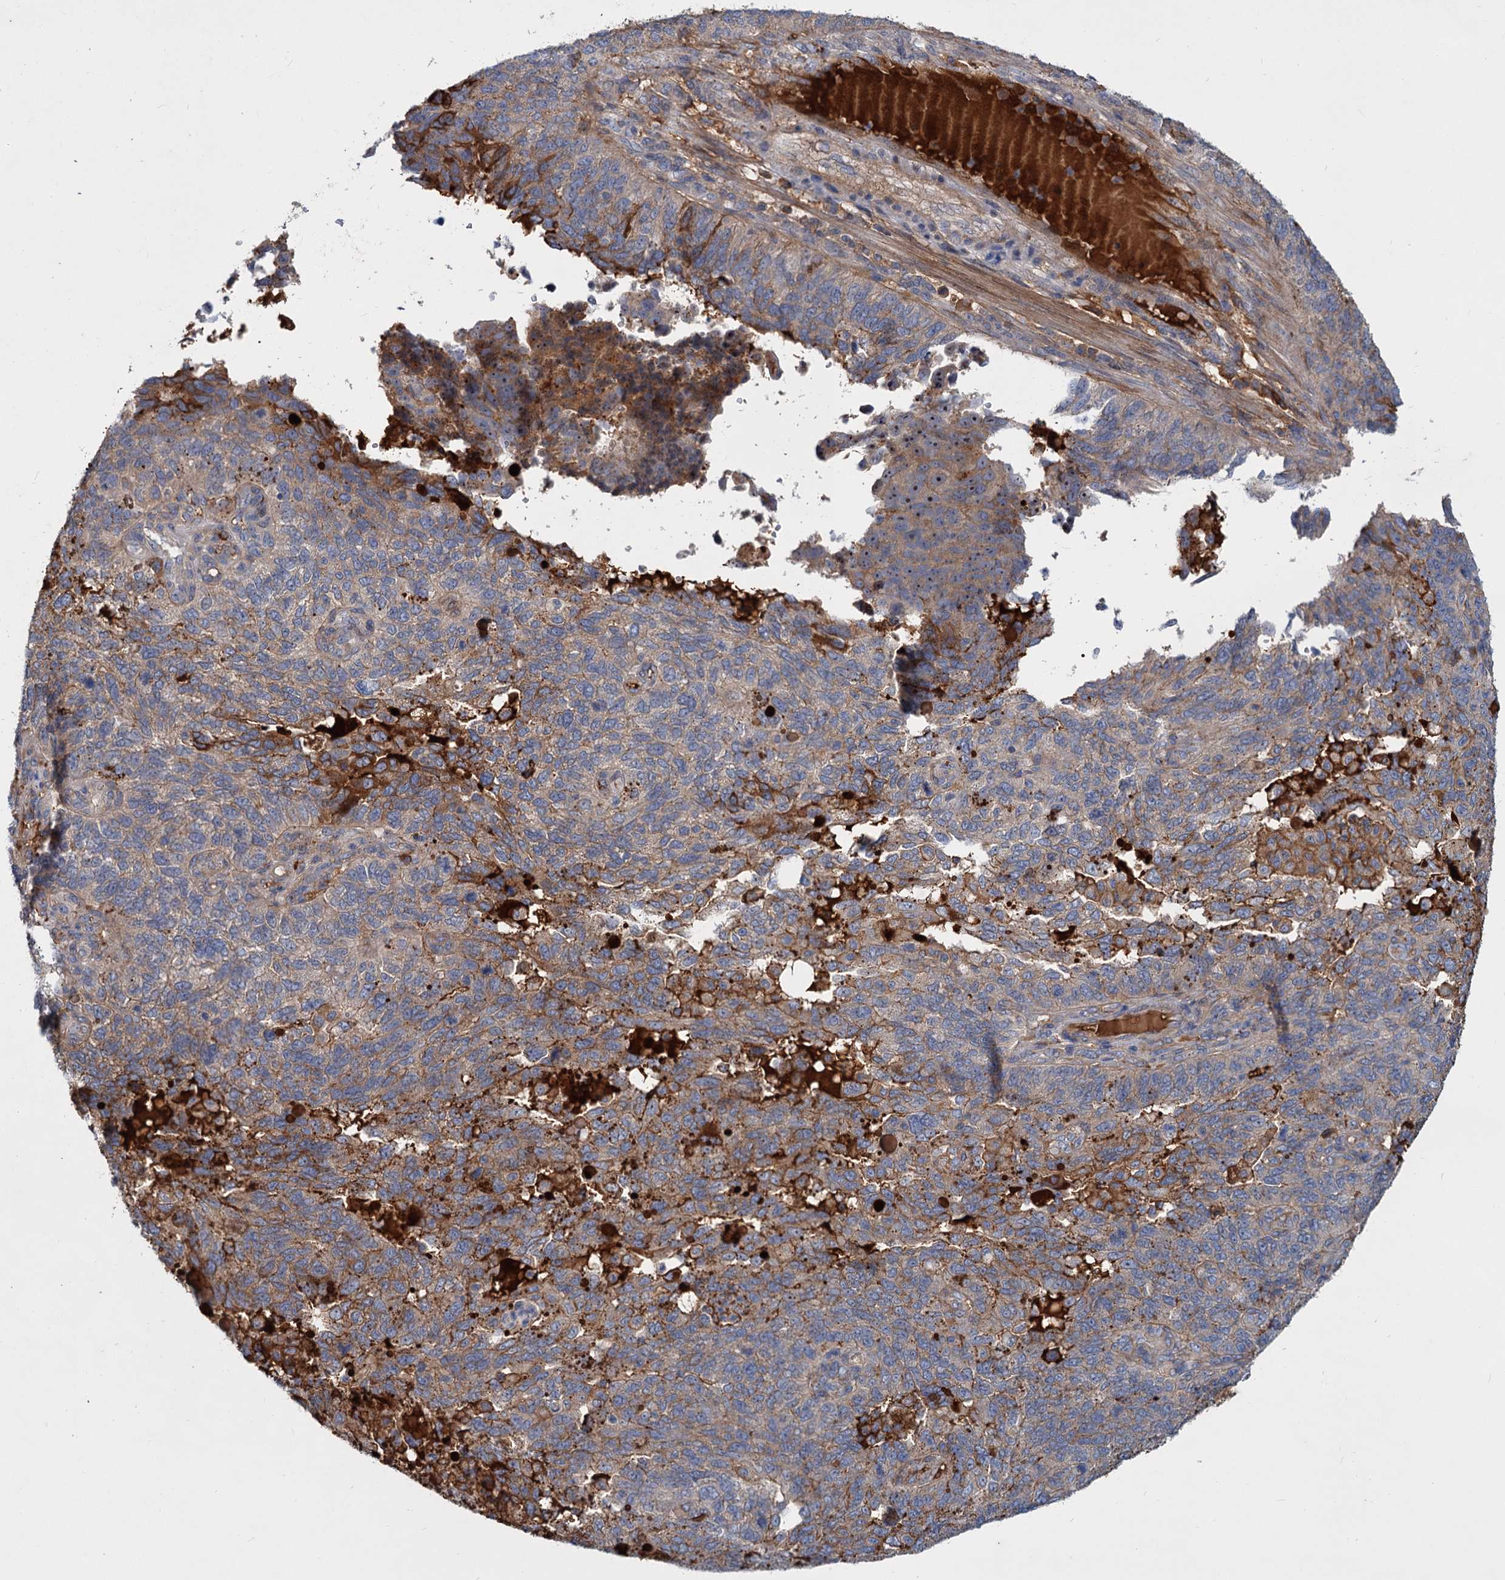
{"staining": {"intensity": "moderate", "quantity": "25%-75%", "location": "cytoplasmic/membranous"}, "tissue": "endometrial cancer", "cell_type": "Tumor cells", "image_type": "cancer", "snomed": [{"axis": "morphology", "description": "Adenocarcinoma, NOS"}, {"axis": "topography", "description": "Endometrium"}], "caption": "Endometrial cancer stained with IHC displays moderate cytoplasmic/membranous expression in about 25%-75% of tumor cells.", "gene": "CHRD", "patient": {"sex": "female", "age": 66}}